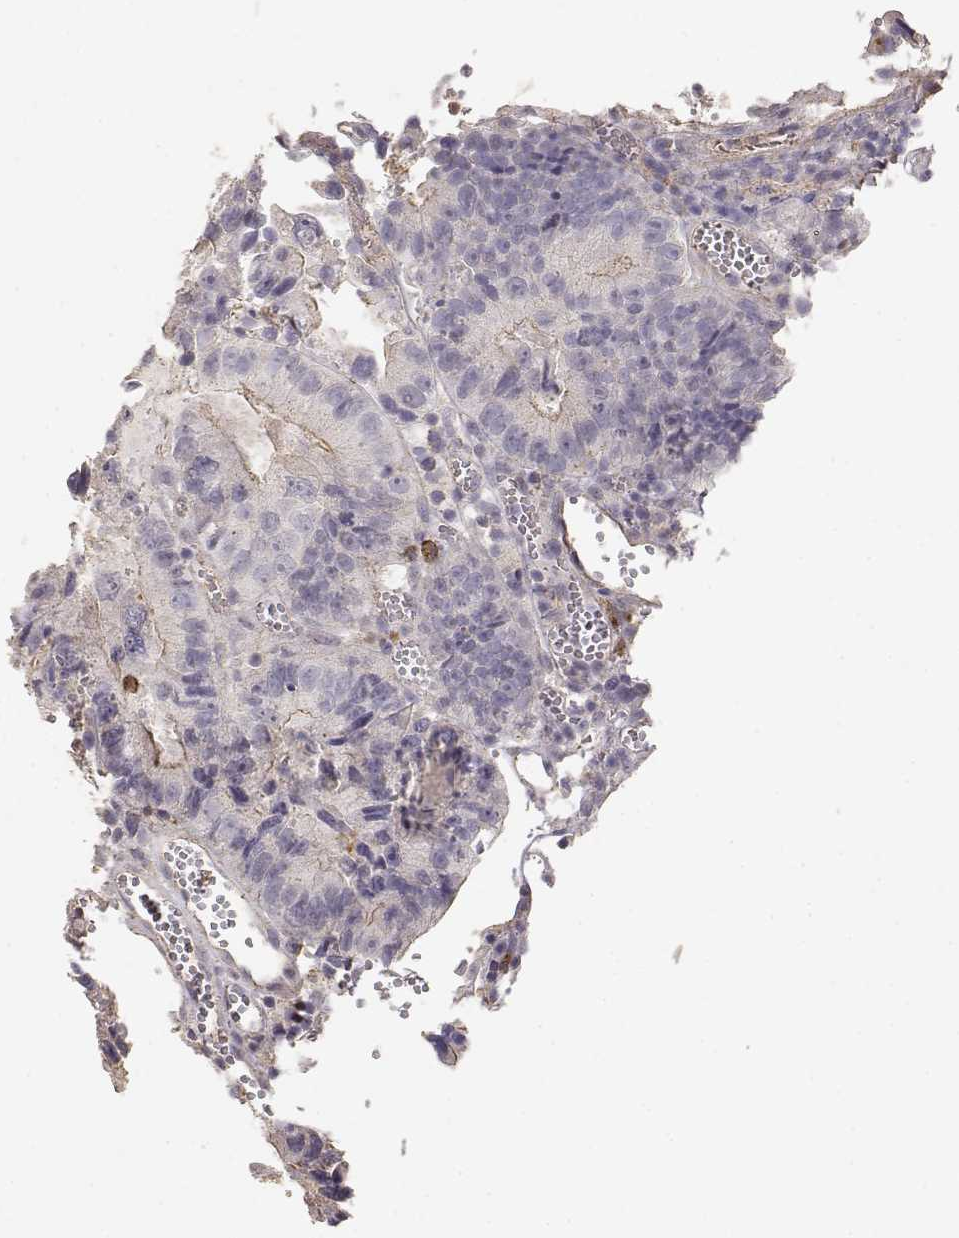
{"staining": {"intensity": "moderate", "quantity": "<25%", "location": "cytoplasmic/membranous"}, "tissue": "colorectal cancer", "cell_type": "Tumor cells", "image_type": "cancer", "snomed": [{"axis": "morphology", "description": "Adenocarcinoma, NOS"}, {"axis": "topography", "description": "Colon"}], "caption": "Tumor cells display moderate cytoplasmic/membranous positivity in about <25% of cells in colorectal cancer.", "gene": "TNFRSF10C", "patient": {"sex": "female", "age": 86}}